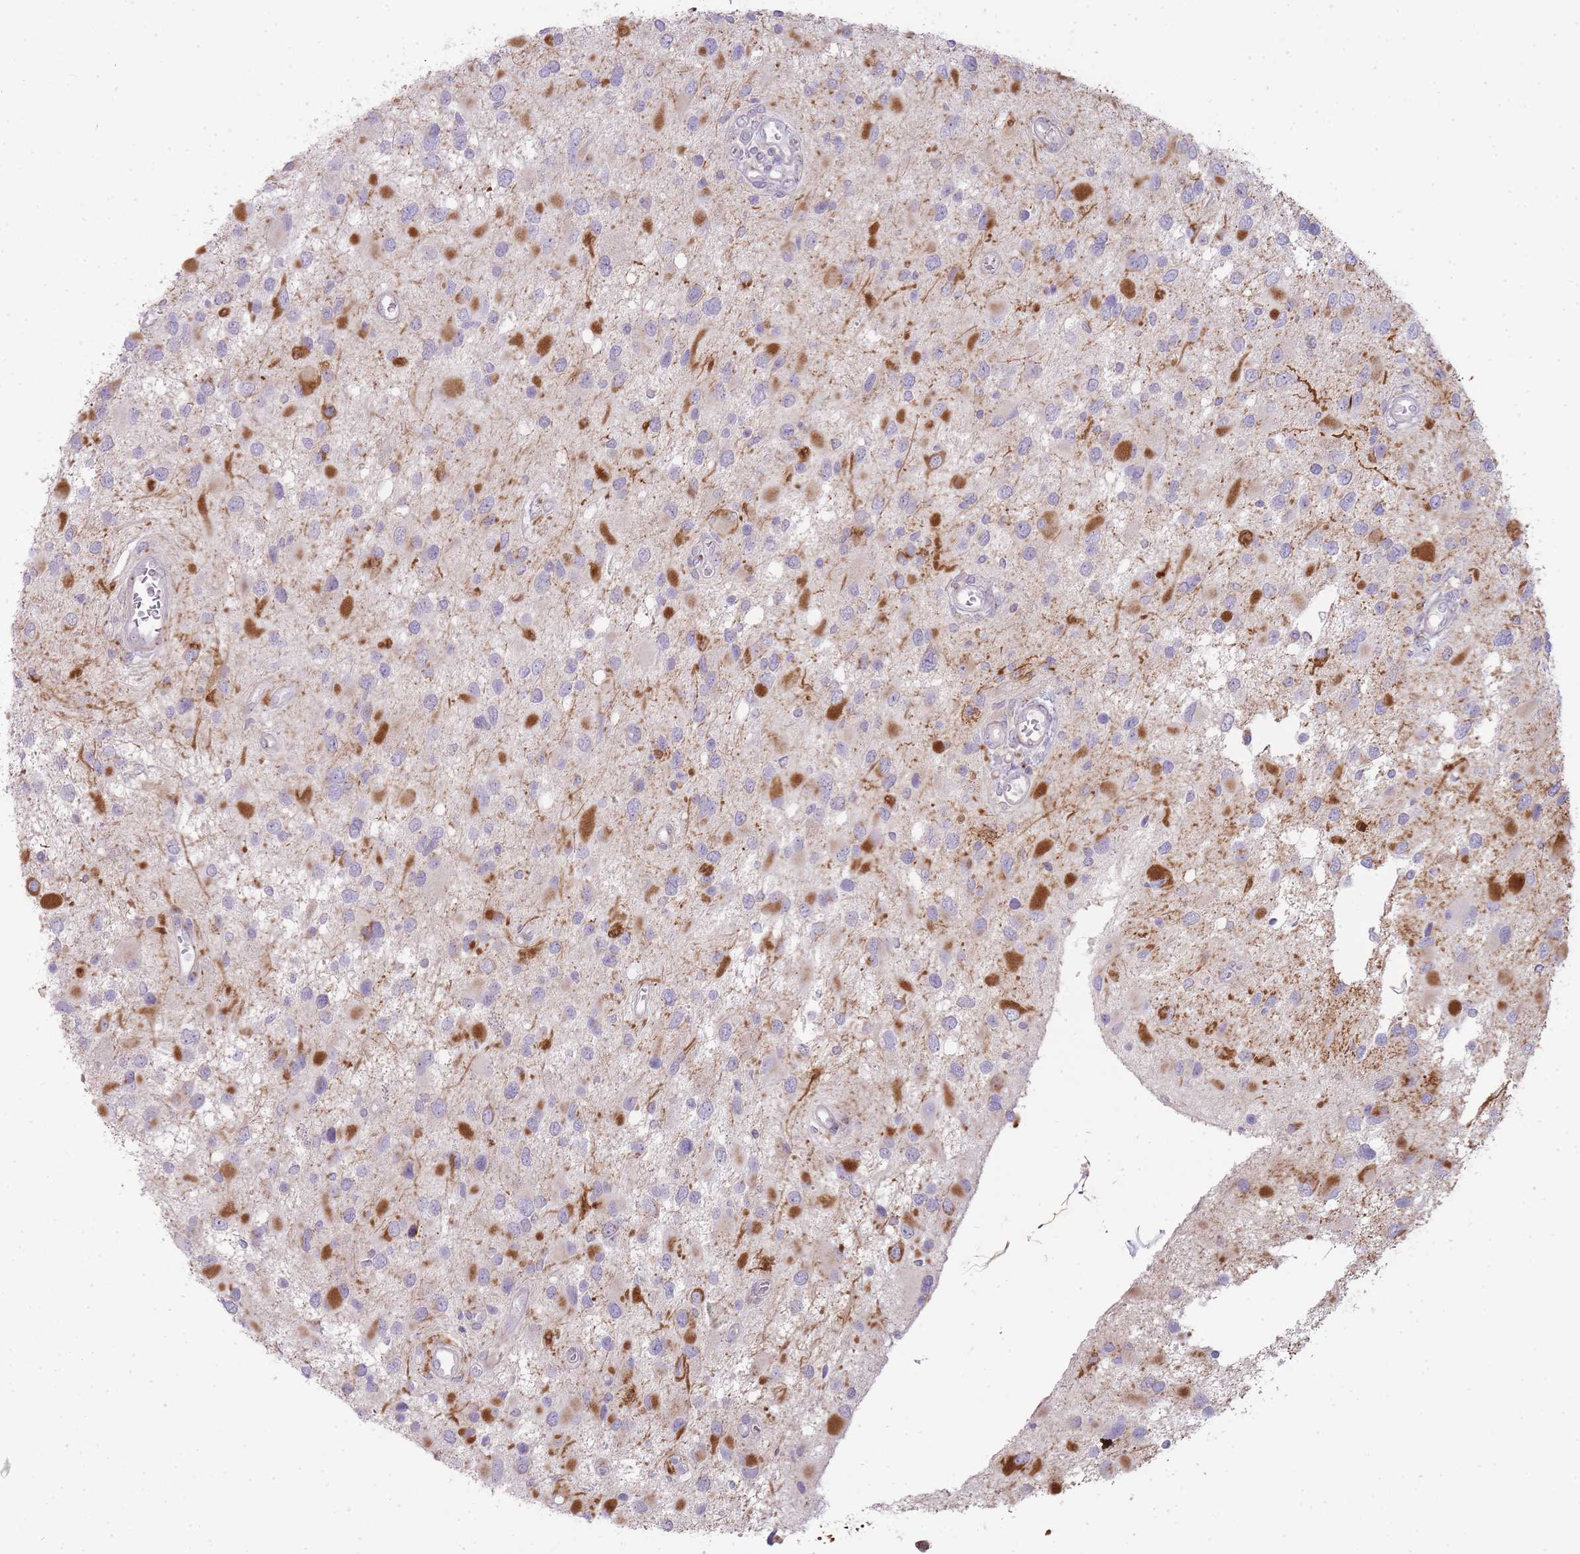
{"staining": {"intensity": "moderate", "quantity": "<25%", "location": "cytoplasmic/membranous"}, "tissue": "glioma", "cell_type": "Tumor cells", "image_type": "cancer", "snomed": [{"axis": "morphology", "description": "Glioma, malignant, High grade"}, {"axis": "topography", "description": "Brain"}], "caption": "Malignant high-grade glioma tissue shows moderate cytoplasmic/membranous staining in approximately <25% of tumor cells", "gene": "PPP3R2", "patient": {"sex": "male", "age": 53}}